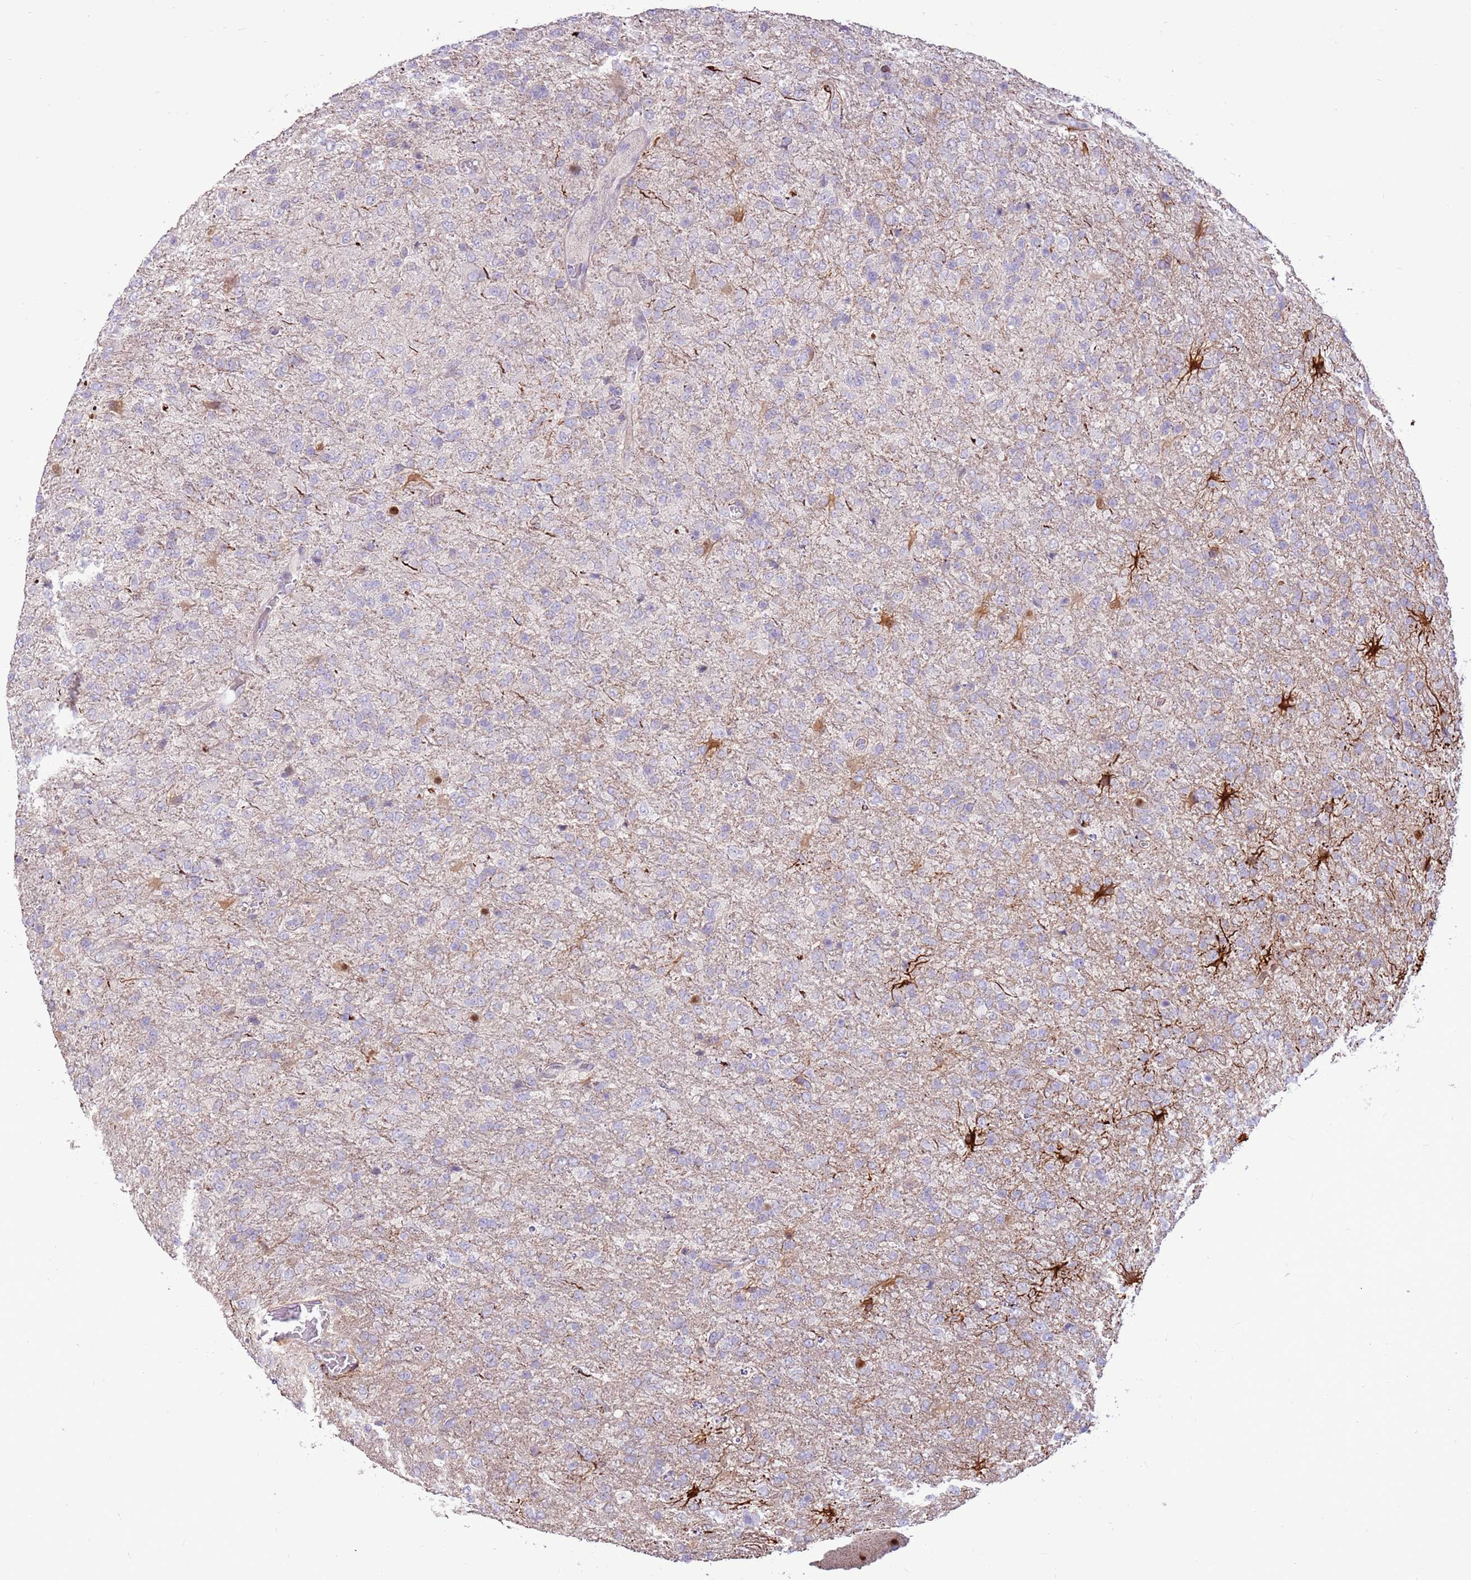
{"staining": {"intensity": "negative", "quantity": "none", "location": "none"}, "tissue": "glioma", "cell_type": "Tumor cells", "image_type": "cancer", "snomed": [{"axis": "morphology", "description": "Glioma, malignant, High grade"}, {"axis": "topography", "description": "Brain"}], "caption": "There is no significant expression in tumor cells of malignant high-grade glioma.", "gene": "LGI4", "patient": {"sex": "female", "age": 74}}